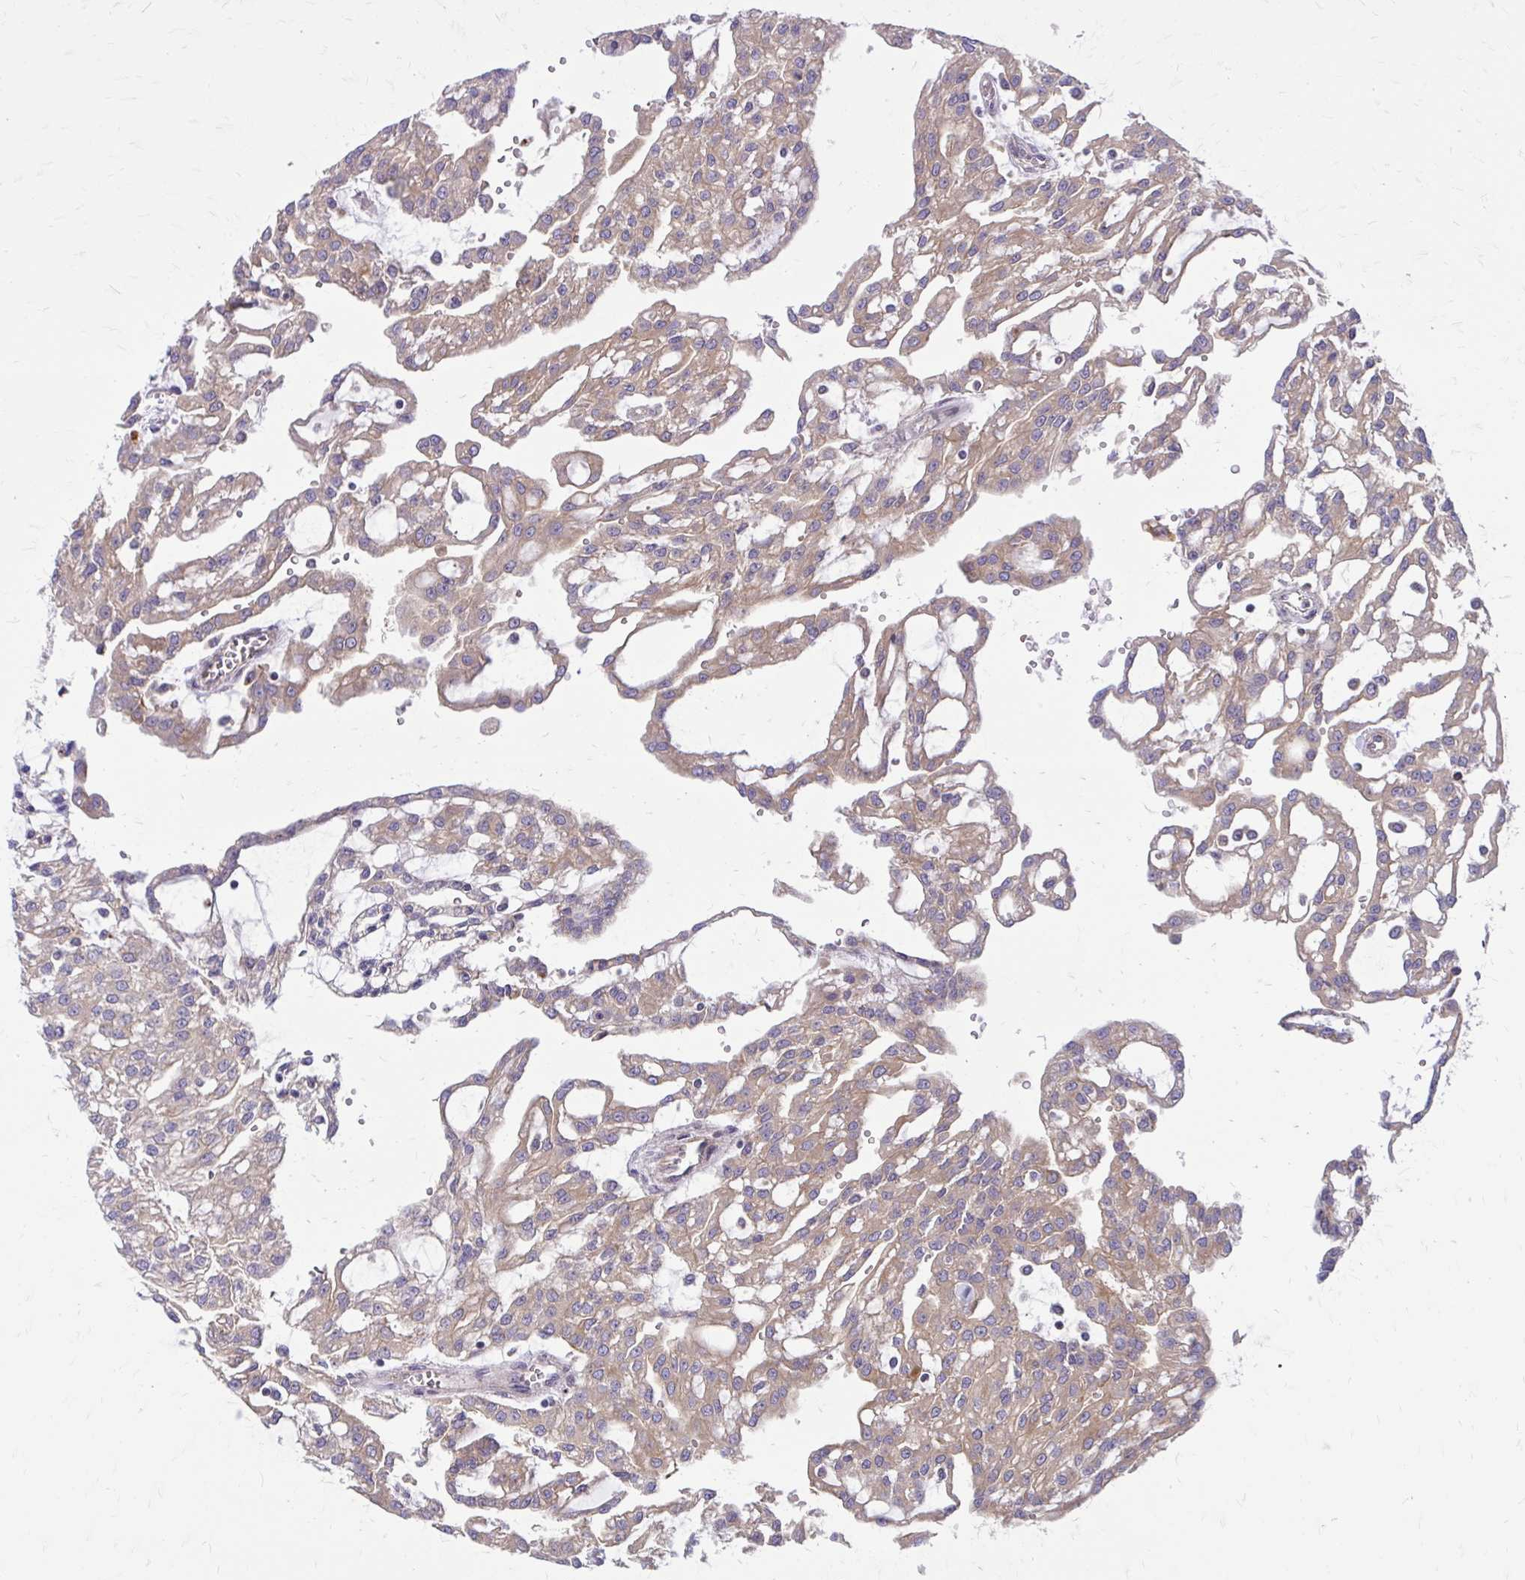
{"staining": {"intensity": "weak", "quantity": "25%-75%", "location": "cytoplasmic/membranous"}, "tissue": "renal cancer", "cell_type": "Tumor cells", "image_type": "cancer", "snomed": [{"axis": "morphology", "description": "Adenocarcinoma, NOS"}, {"axis": "topography", "description": "Kidney"}], "caption": "Human renal cancer (adenocarcinoma) stained for a protein (brown) demonstrates weak cytoplasmic/membranous positive positivity in about 25%-75% of tumor cells.", "gene": "FAP", "patient": {"sex": "male", "age": 63}}